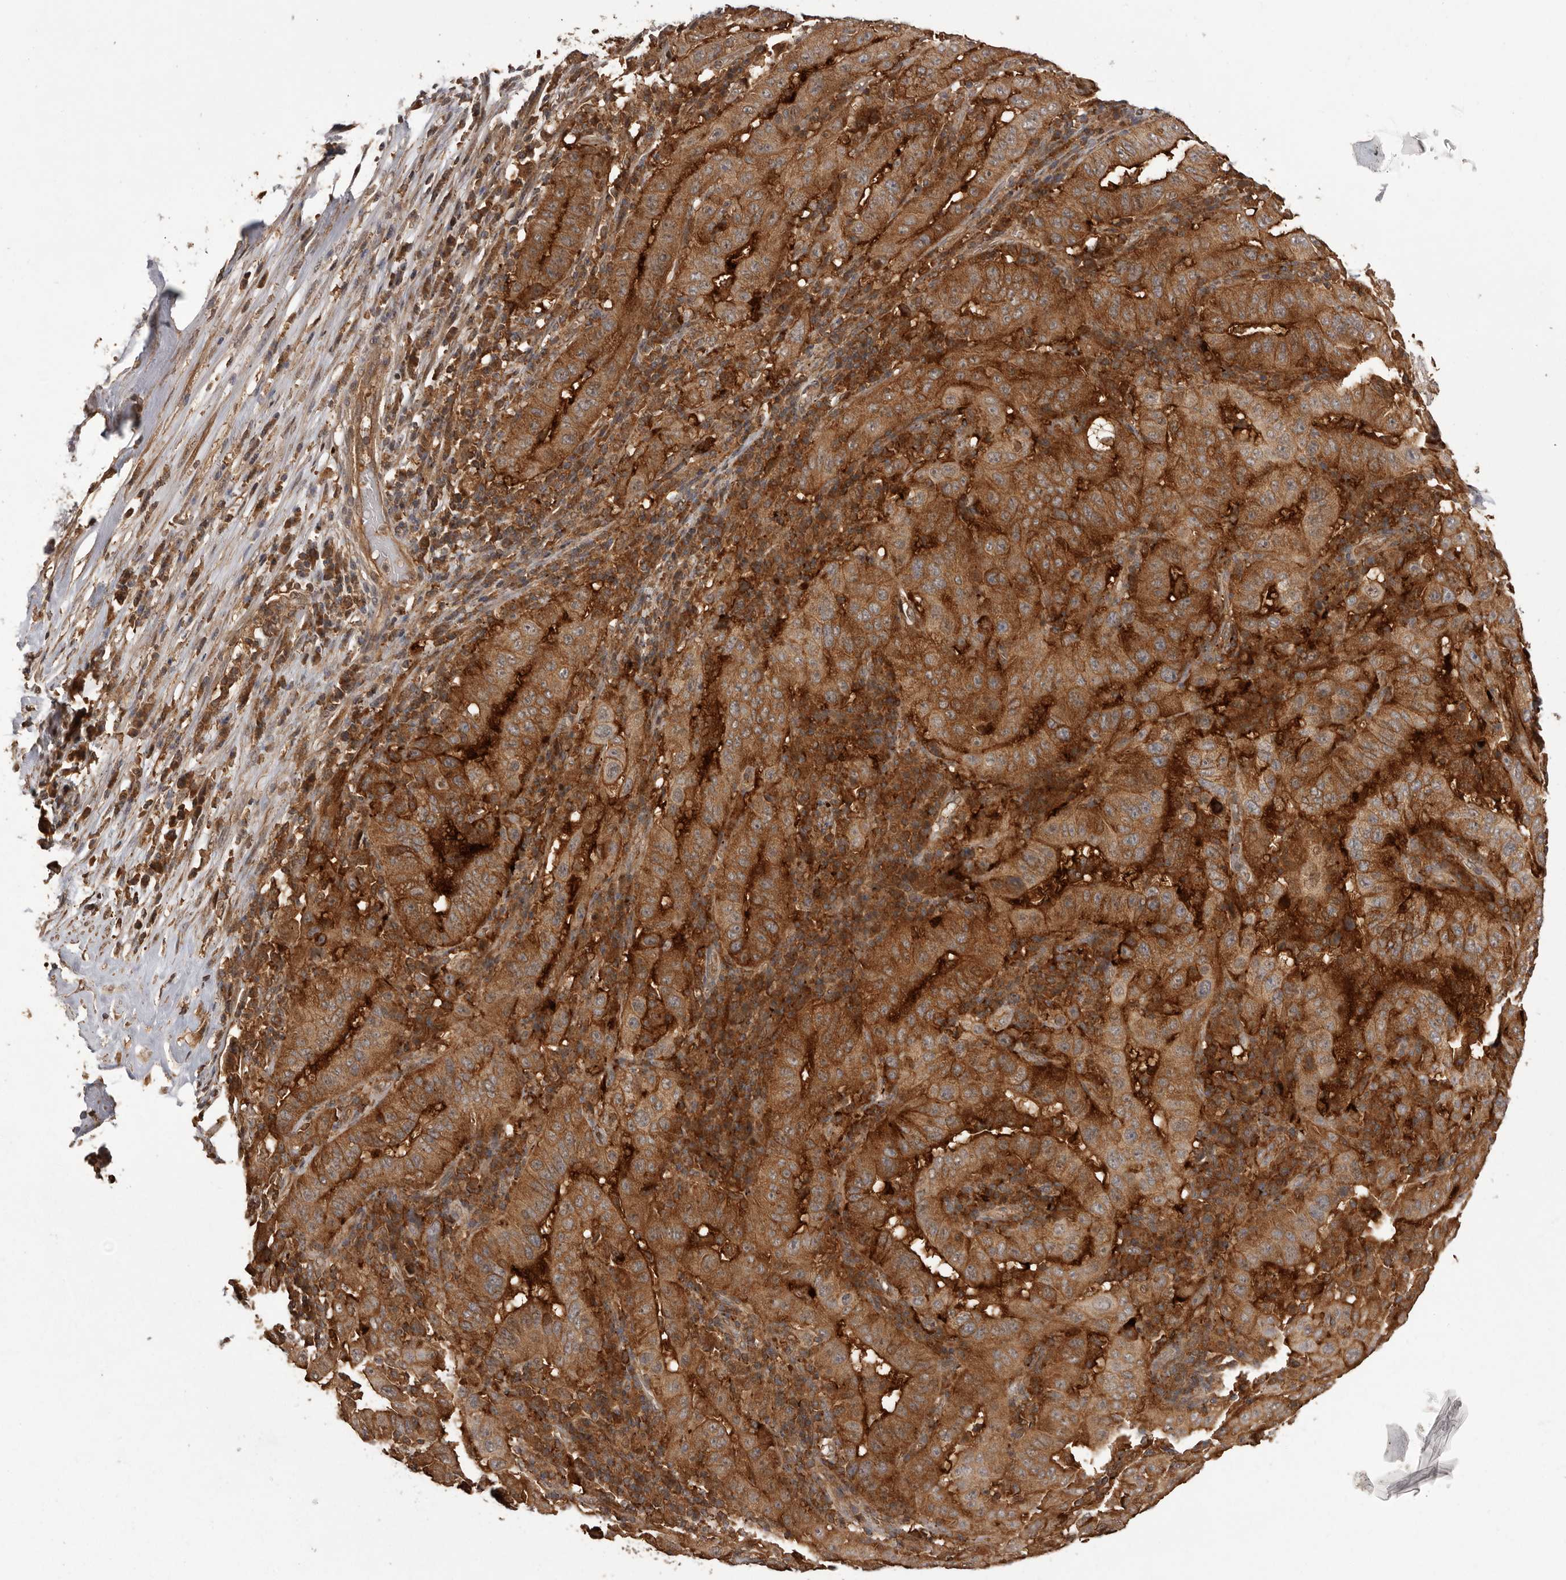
{"staining": {"intensity": "strong", "quantity": ">75%", "location": "cytoplasmic/membranous"}, "tissue": "pancreatic cancer", "cell_type": "Tumor cells", "image_type": "cancer", "snomed": [{"axis": "morphology", "description": "Adenocarcinoma, NOS"}, {"axis": "topography", "description": "Pancreas"}], "caption": "A high amount of strong cytoplasmic/membranous expression is seen in approximately >75% of tumor cells in pancreatic cancer tissue.", "gene": "SLC22A3", "patient": {"sex": "male", "age": 63}}